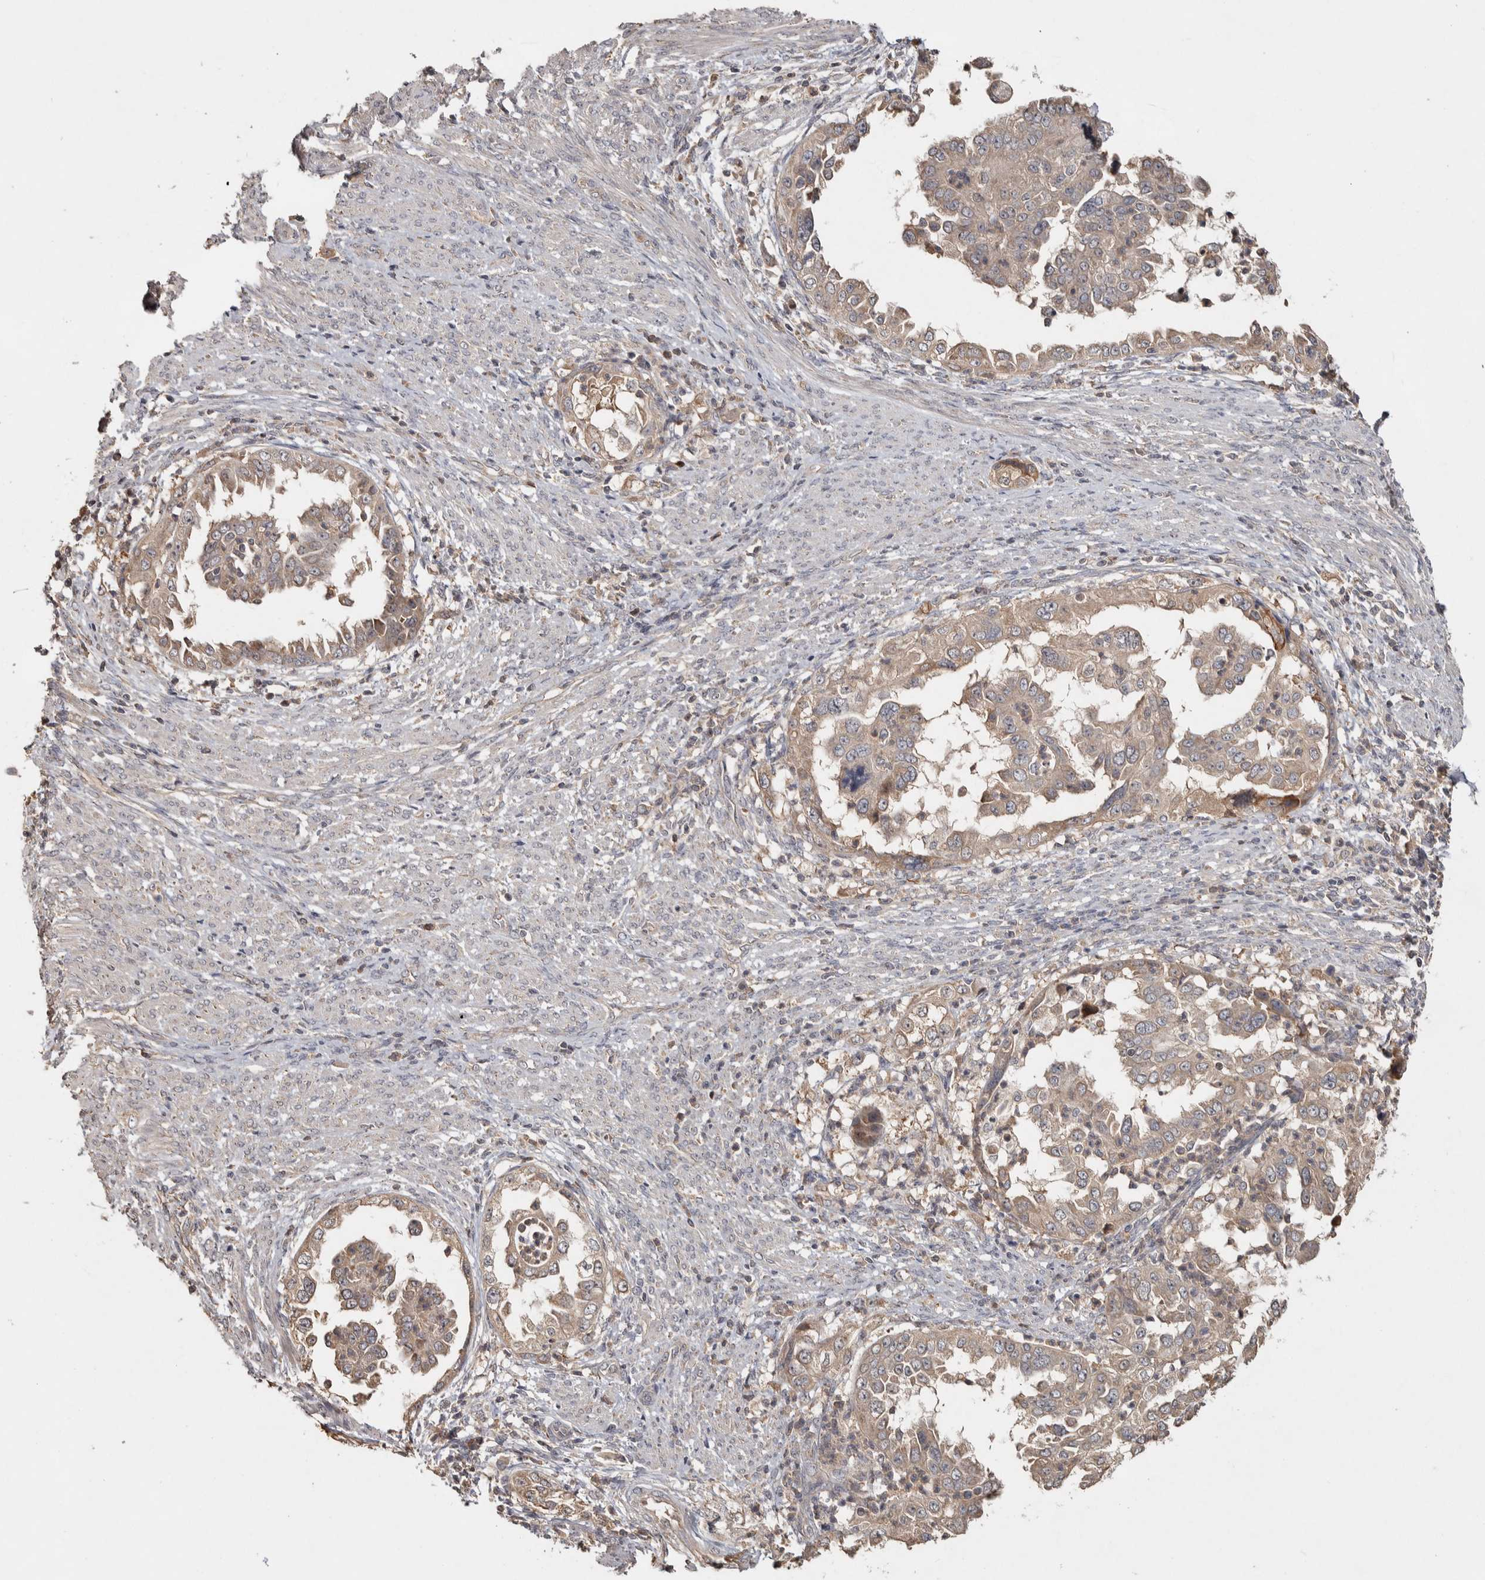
{"staining": {"intensity": "weak", "quantity": ">75%", "location": "cytoplasmic/membranous"}, "tissue": "endometrial cancer", "cell_type": "Tumor cells", "image_type": "cancer", "snomed": [{"axis": "morphology", "description": "Adenocarcinoma, NOS"}, {"axis": "topography", "description": "Endometrium"}], "caption": "A high-resolution histopathology image shows immunohistochemistry staining of adenocarcinoma (endometrial), which reveals weak cytoplasmic/membranous staining in about >75% of tumor cells. The protein of interest is shown in brown color, while the nuclei are stained blue.", "gene": "EIF3H", "patient": {"sex": "female", "age": 85}}